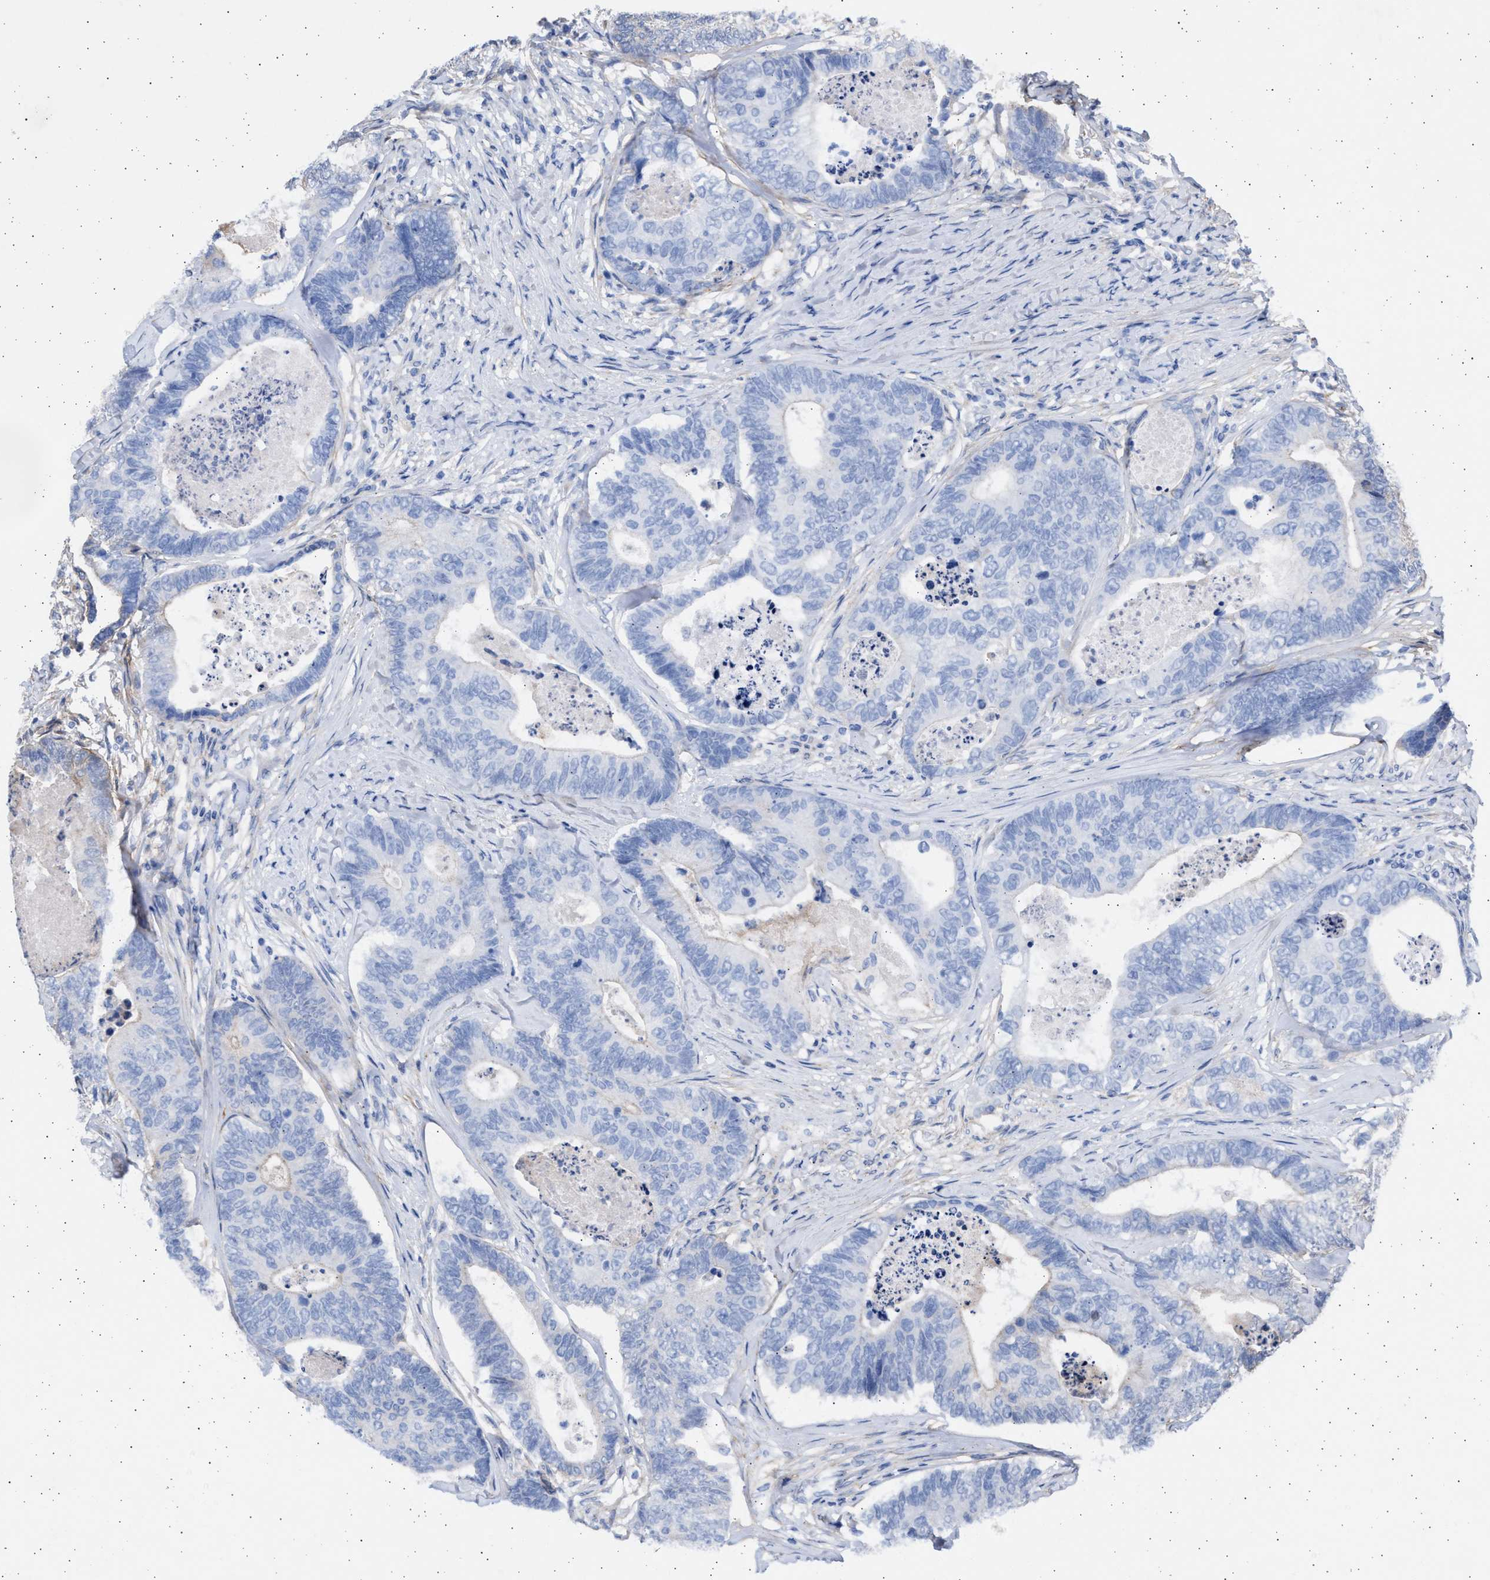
{"staining": {"intensity": "negative", "quantity": "none", "location": "none"}, "tissue": "colorectal cancer", "cell_type": "Tumor cells", "image_type": "cancer", "snomed": [{"axis": "morphology", "description": "Adenocarcinoma, NOS"}, {"axis": "topography", "description": "Colon"}], "caption": "Tumor cells are negative for brown protein staining in adenocarcinoma (colorectal).", "gene": "NBR1", "patient": {"sex": "female", "age": 67}}